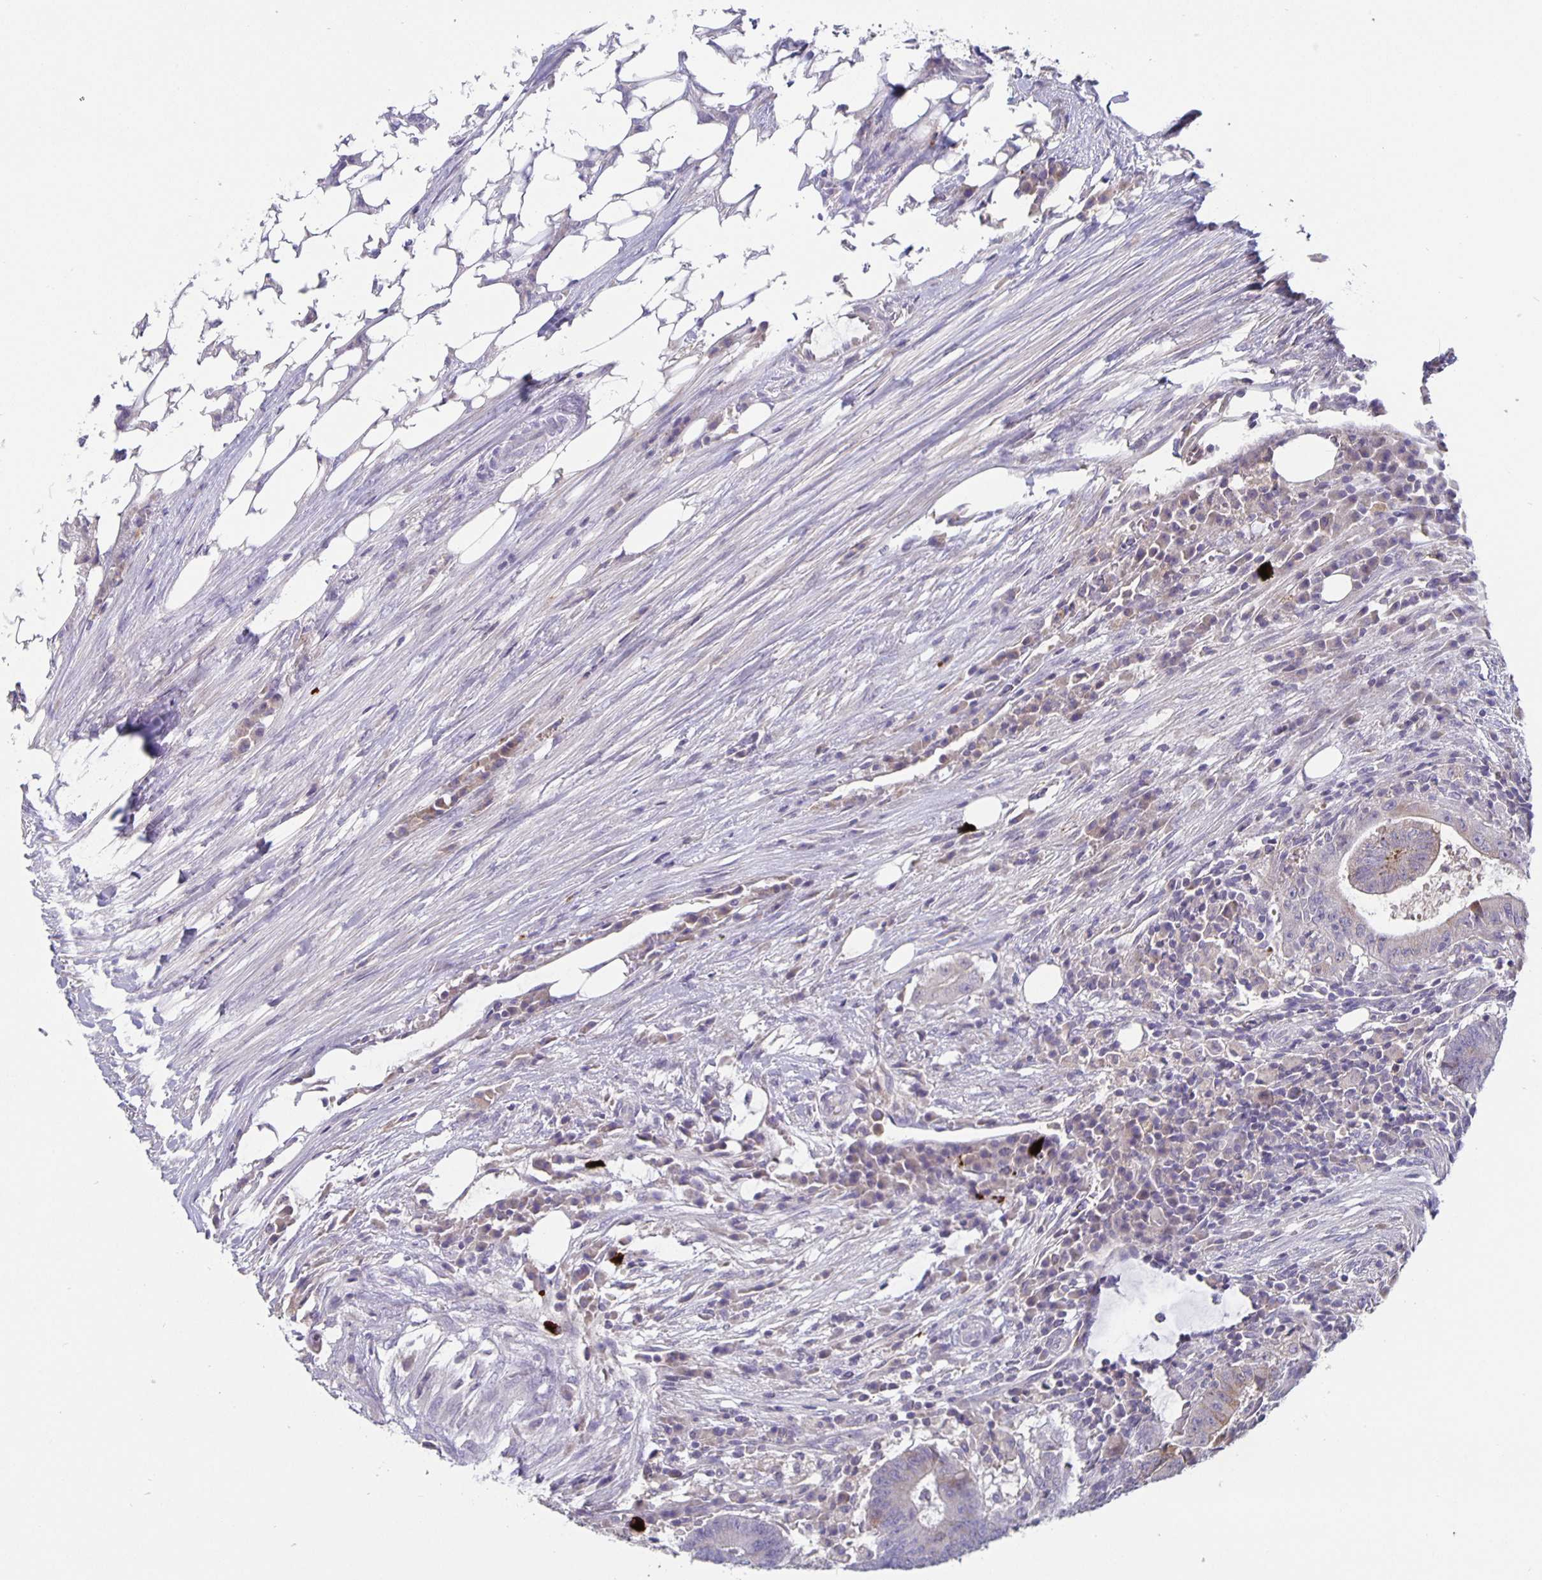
{"staining": {"intensity": "weak", "quantity": "<25%", "location": "cytoplasmic/membranous"}, "tissue": "colorectal cancer", "cell_type": "Tumor cells", "image_type": "cancer", "snomed": [{"axis": "morphology", "description": "Adenocarcinoma, NOS"}, {"axis": "topography", "description": "Colon"}], "caption": "Immunohistochemical staining of colorectal cancer (adenocarcinoma) shows no significant expression in tumor cells. Nuclei are stained in blue.", "gene": "GDF15", "patient": {"sex": "female", "age": 43}}